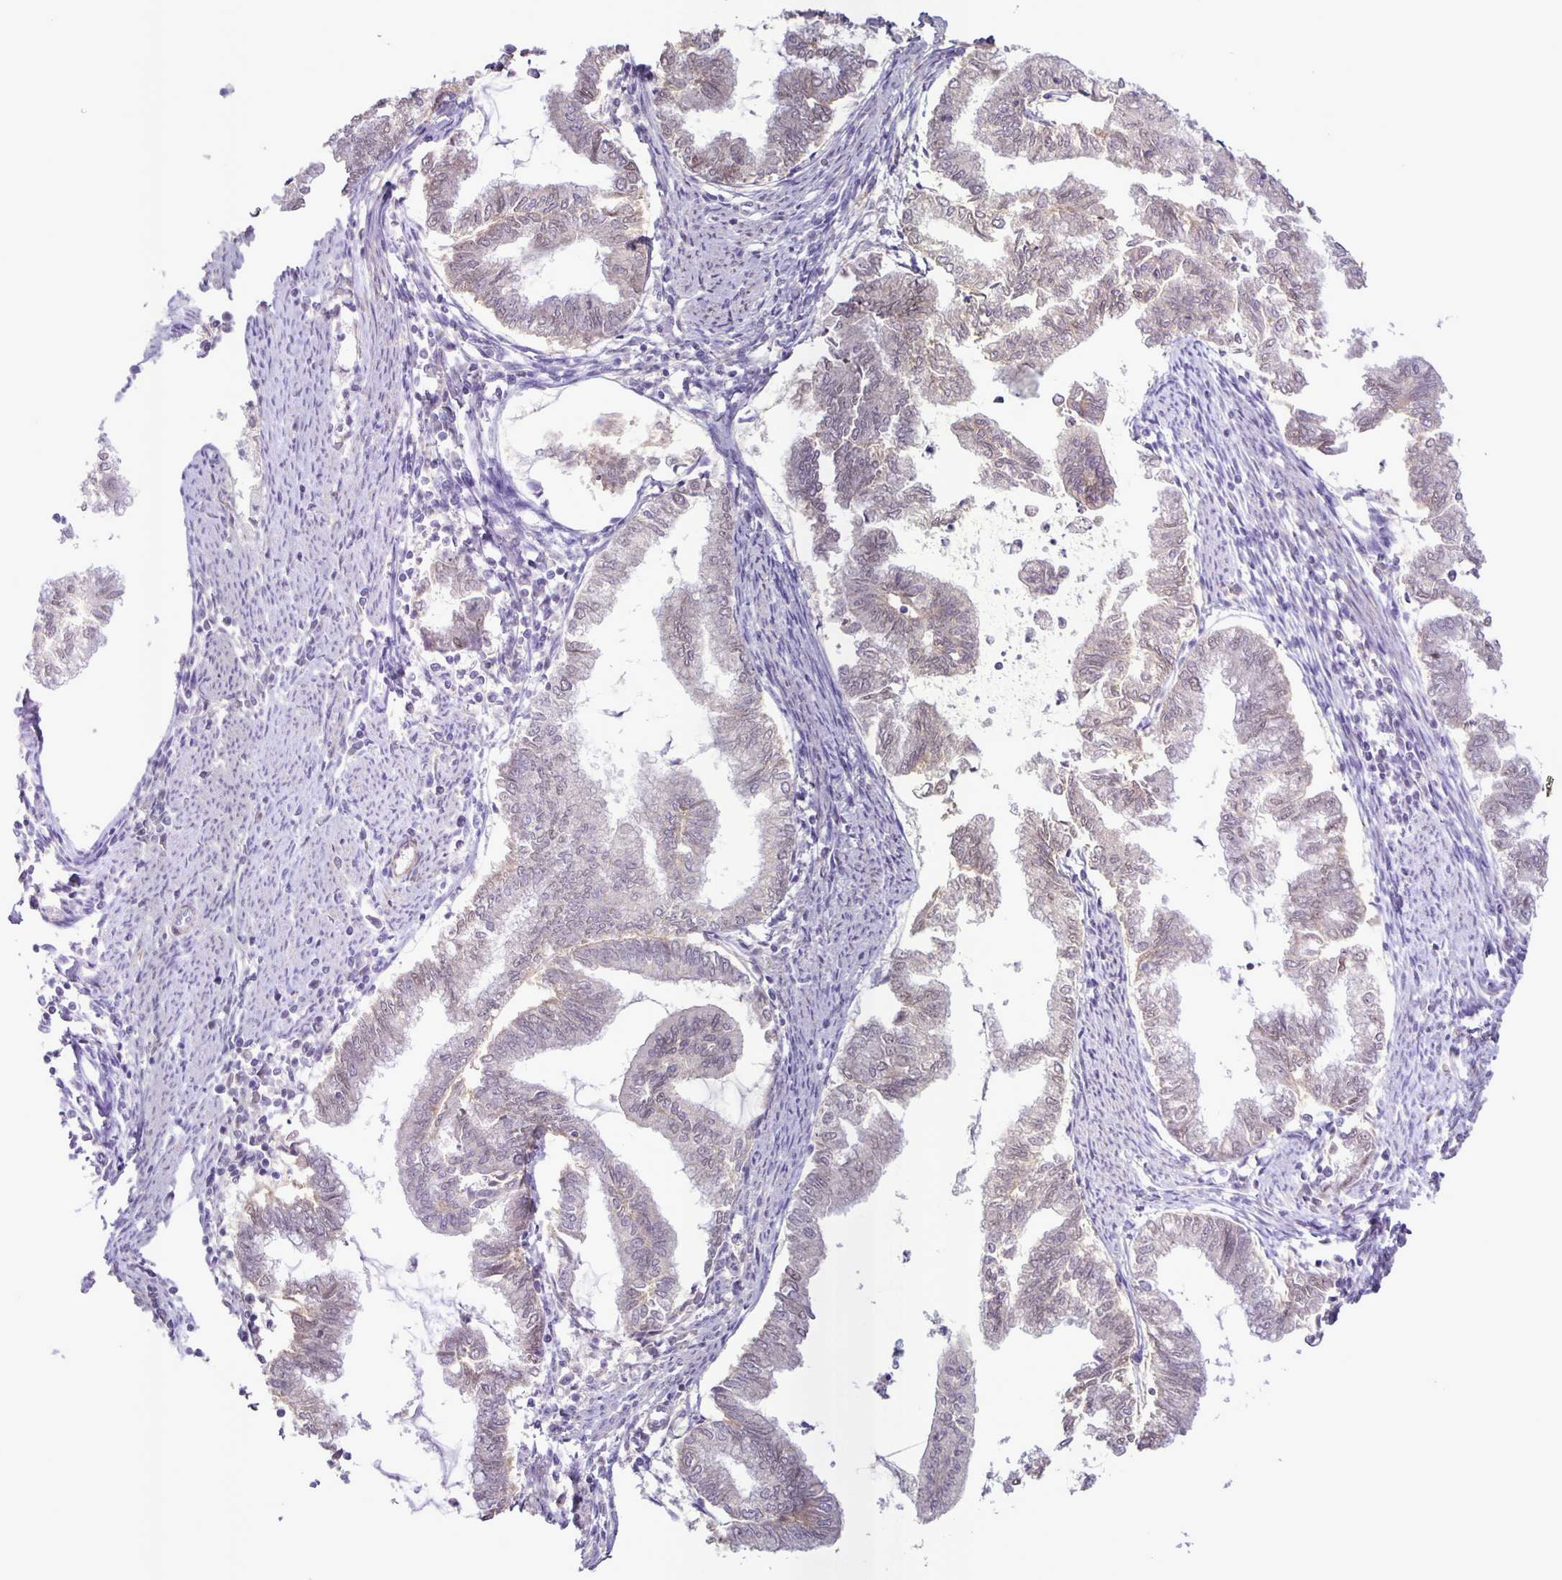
{"staining": {"intensity": "negative", "quantity": "none", "location": "none"}, "tissue": "endometrial cancer", "cell_type": "Tumor cells", "image_type": "cancer", "snomed": [{"axis": "morphology", "description": "Adenocarcinoma, NOS"}, {"axis": "topography", "description": "Endometrium"}], "caption": "Immunohistochemistry (IHC) of endometrial adenocarcinoma displays no staining in tumor cells.", "gene": "SRCIN1", "patient": {"sex": "female", "age": 79}}